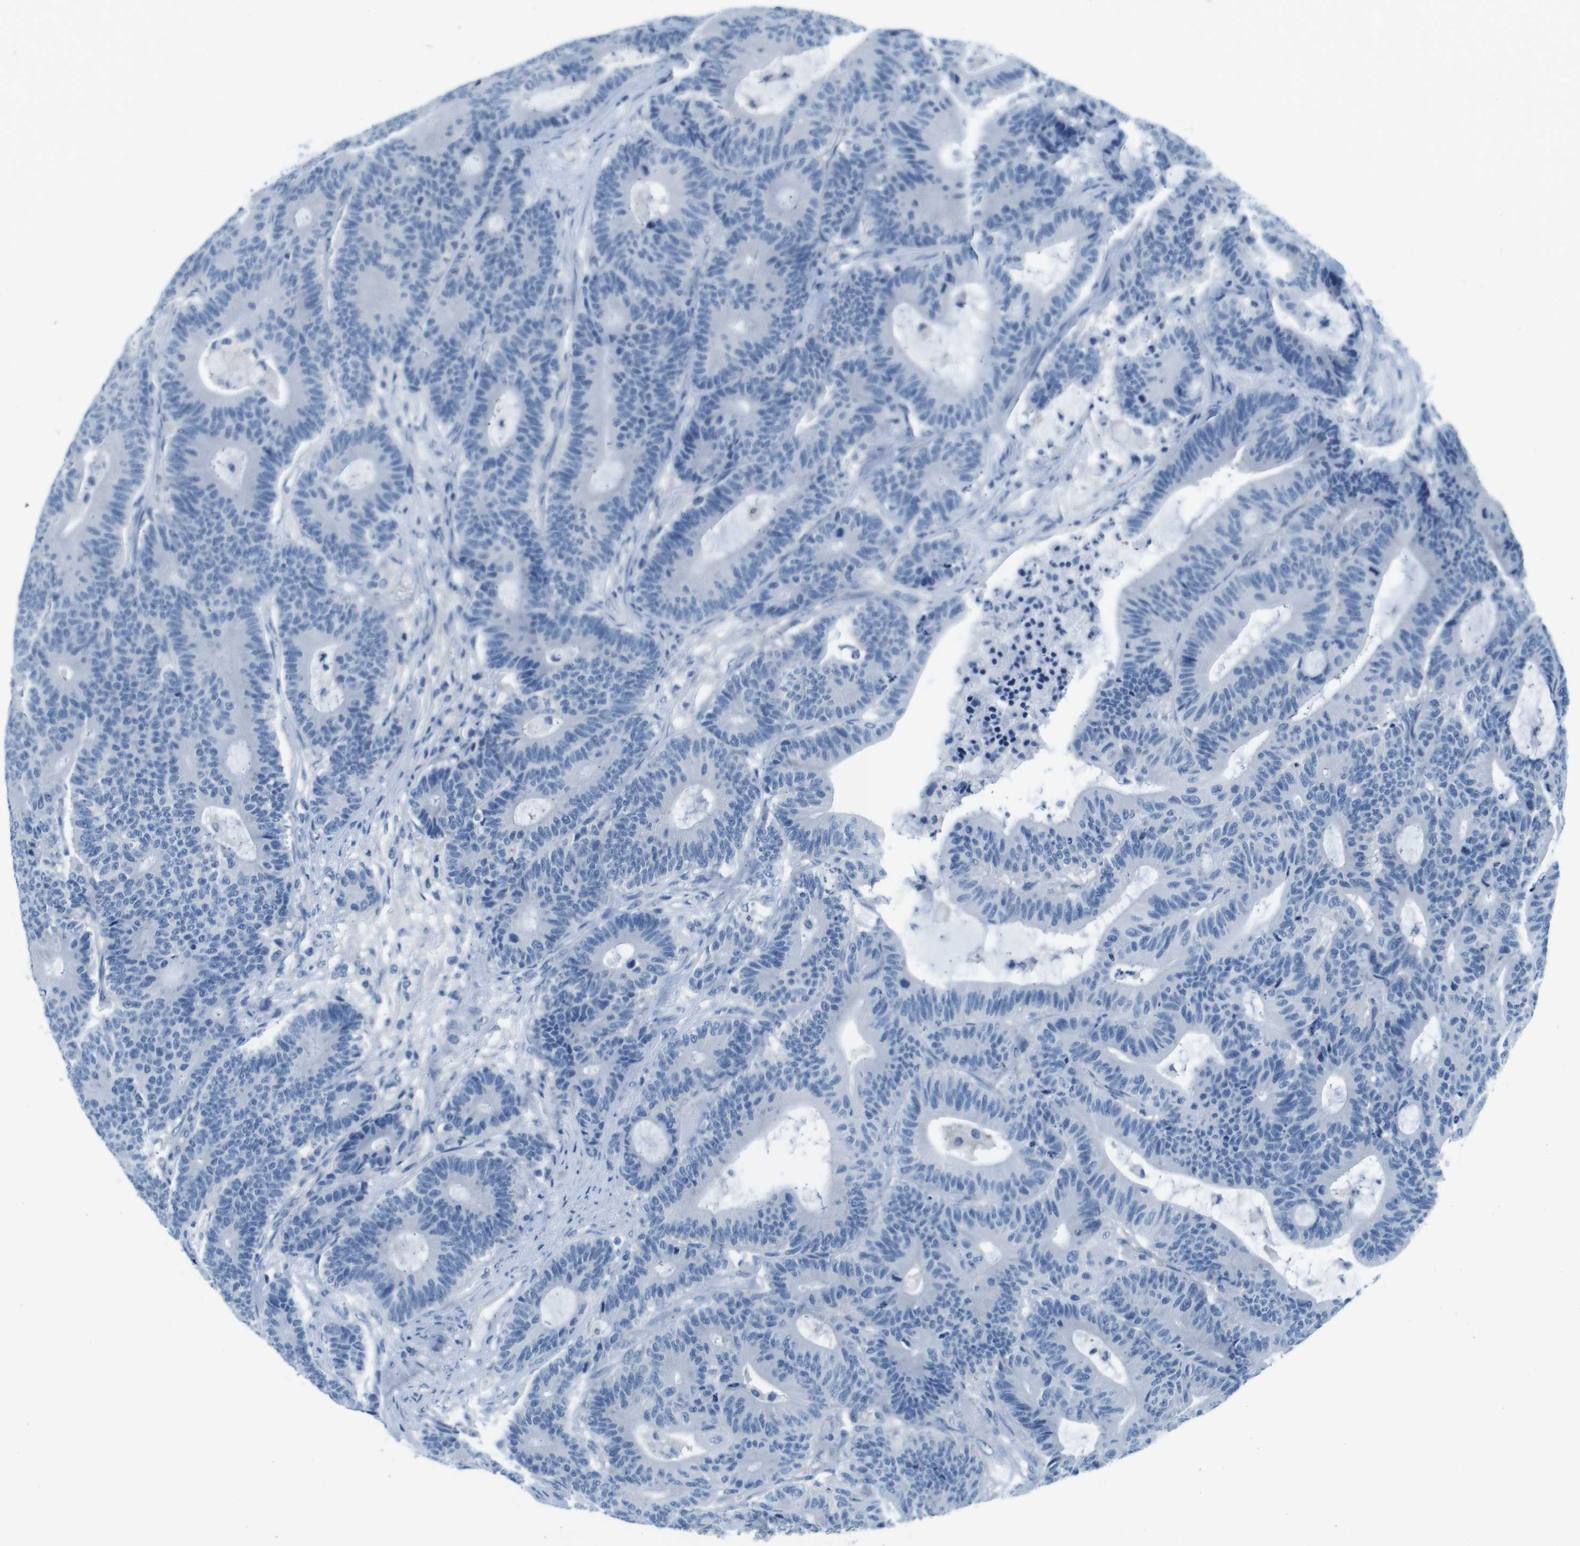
{"staining": {"intensity": "negative", "quantity": "none", "location": "none"}, "tissue": "colorectal cancer", "cell_type": "Tumor cells", "image_type": "cancer", "snomed": [{"axis": "morphology", "description": "Adenocarcinoma, NOS"}, {"axis": "topography", "description": "Colon"}], "caption": "Immunohistochemical staining of colorectal cancer (adenocarcinoma) displays no significant staining in tumor cells.", "gene": "EIF2B5", "patient": {"sex": "female", "age": 84}}